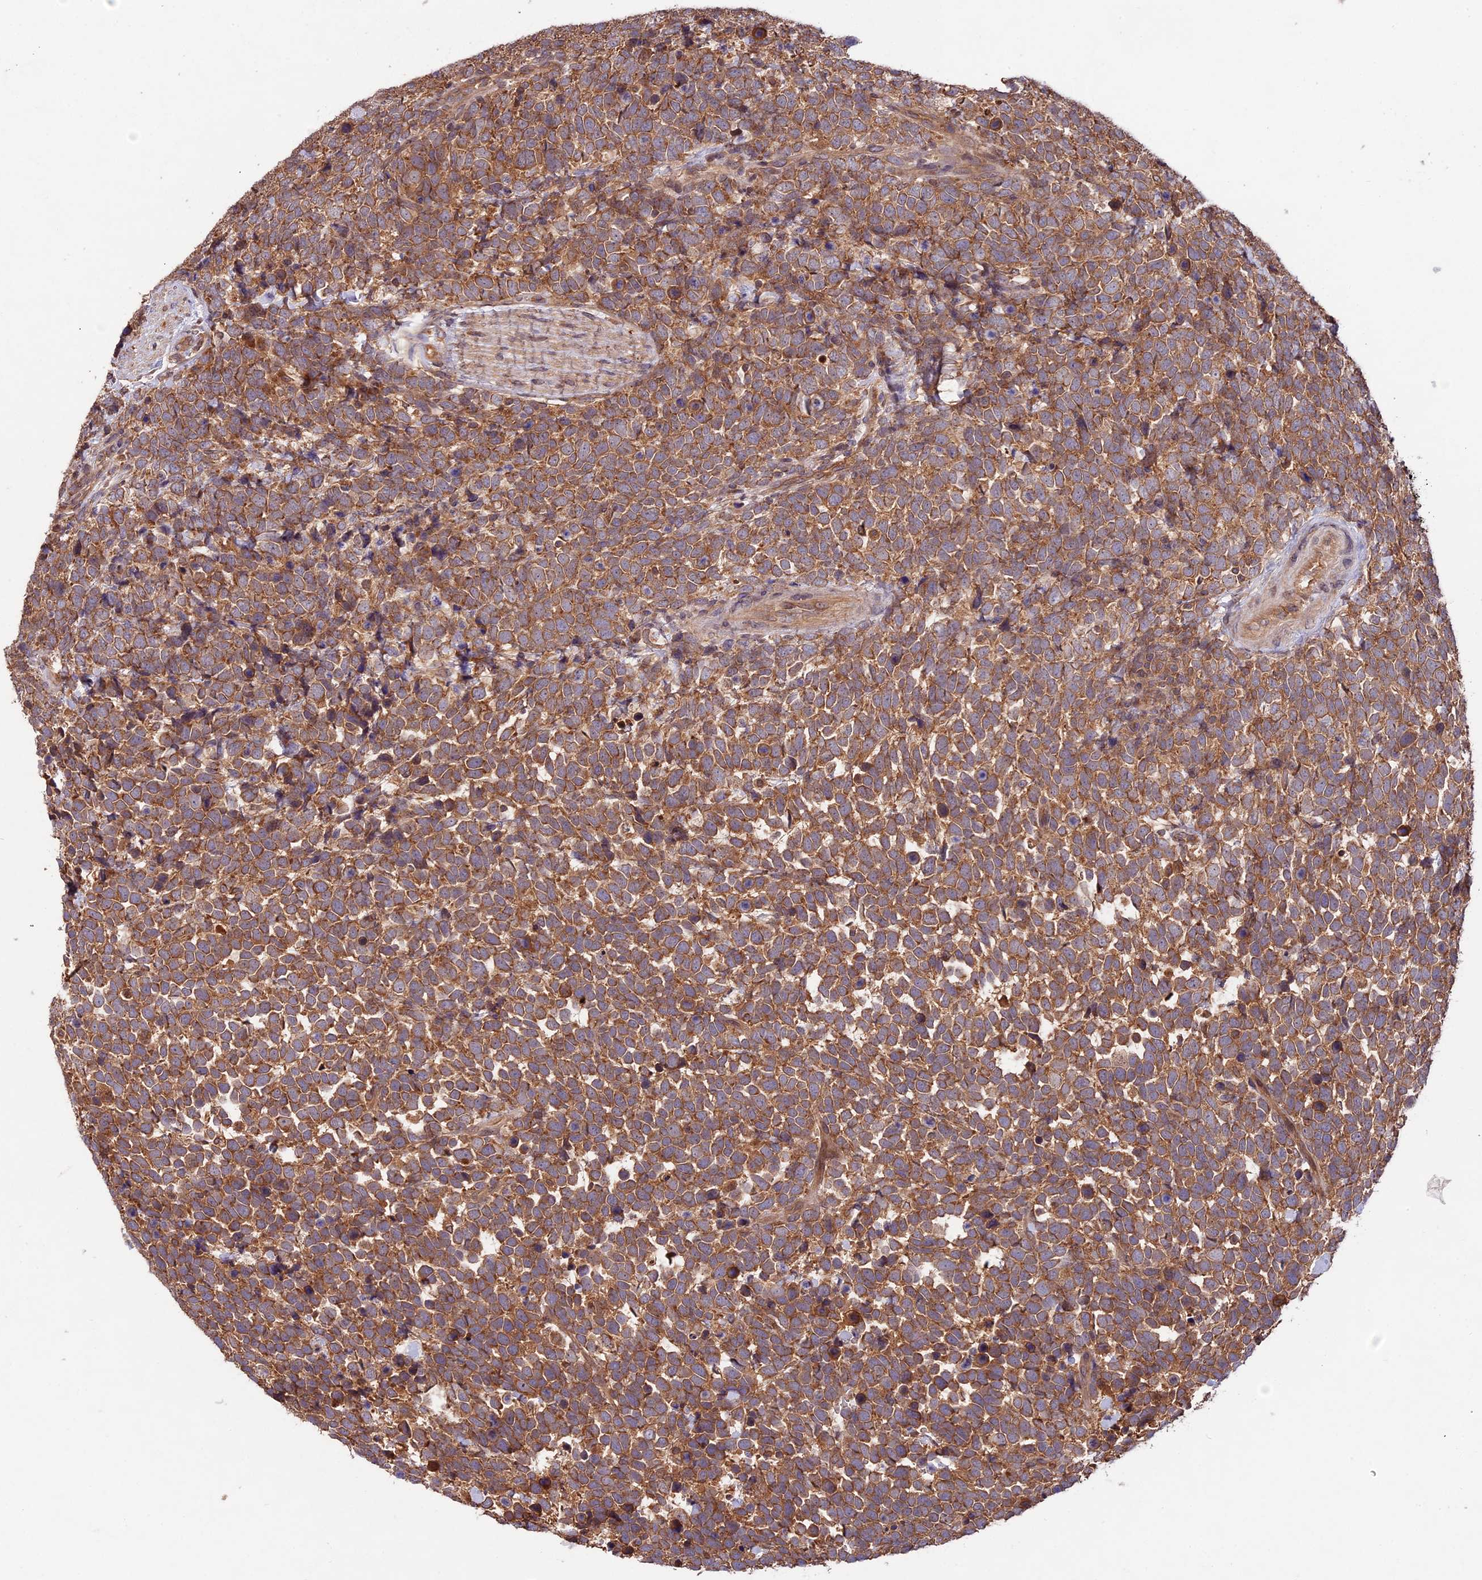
{"staining": {"intensity": "moderate", "quantity": ">75%", "location": "cytoplasmic/membranous"}, "tissue": "urothelial cancer", "cell_type": "Tumor cells", "image_type": "cancer", "snomed": [{"axis": "morphology", "description": "Urothelial carcinoma, High grade"}, {"axis": "topography", "description": "Urinary bladder"}], "caption": "There is medium levels of moderate cytoplasmic/membranous positivity in tumor cells of urothelial carcinoma (high-grade), as demonstrated by immunohistochemical staining (brown color).", "gene": "CHAC1", "patient": {"sex": "female", "age": 82}}